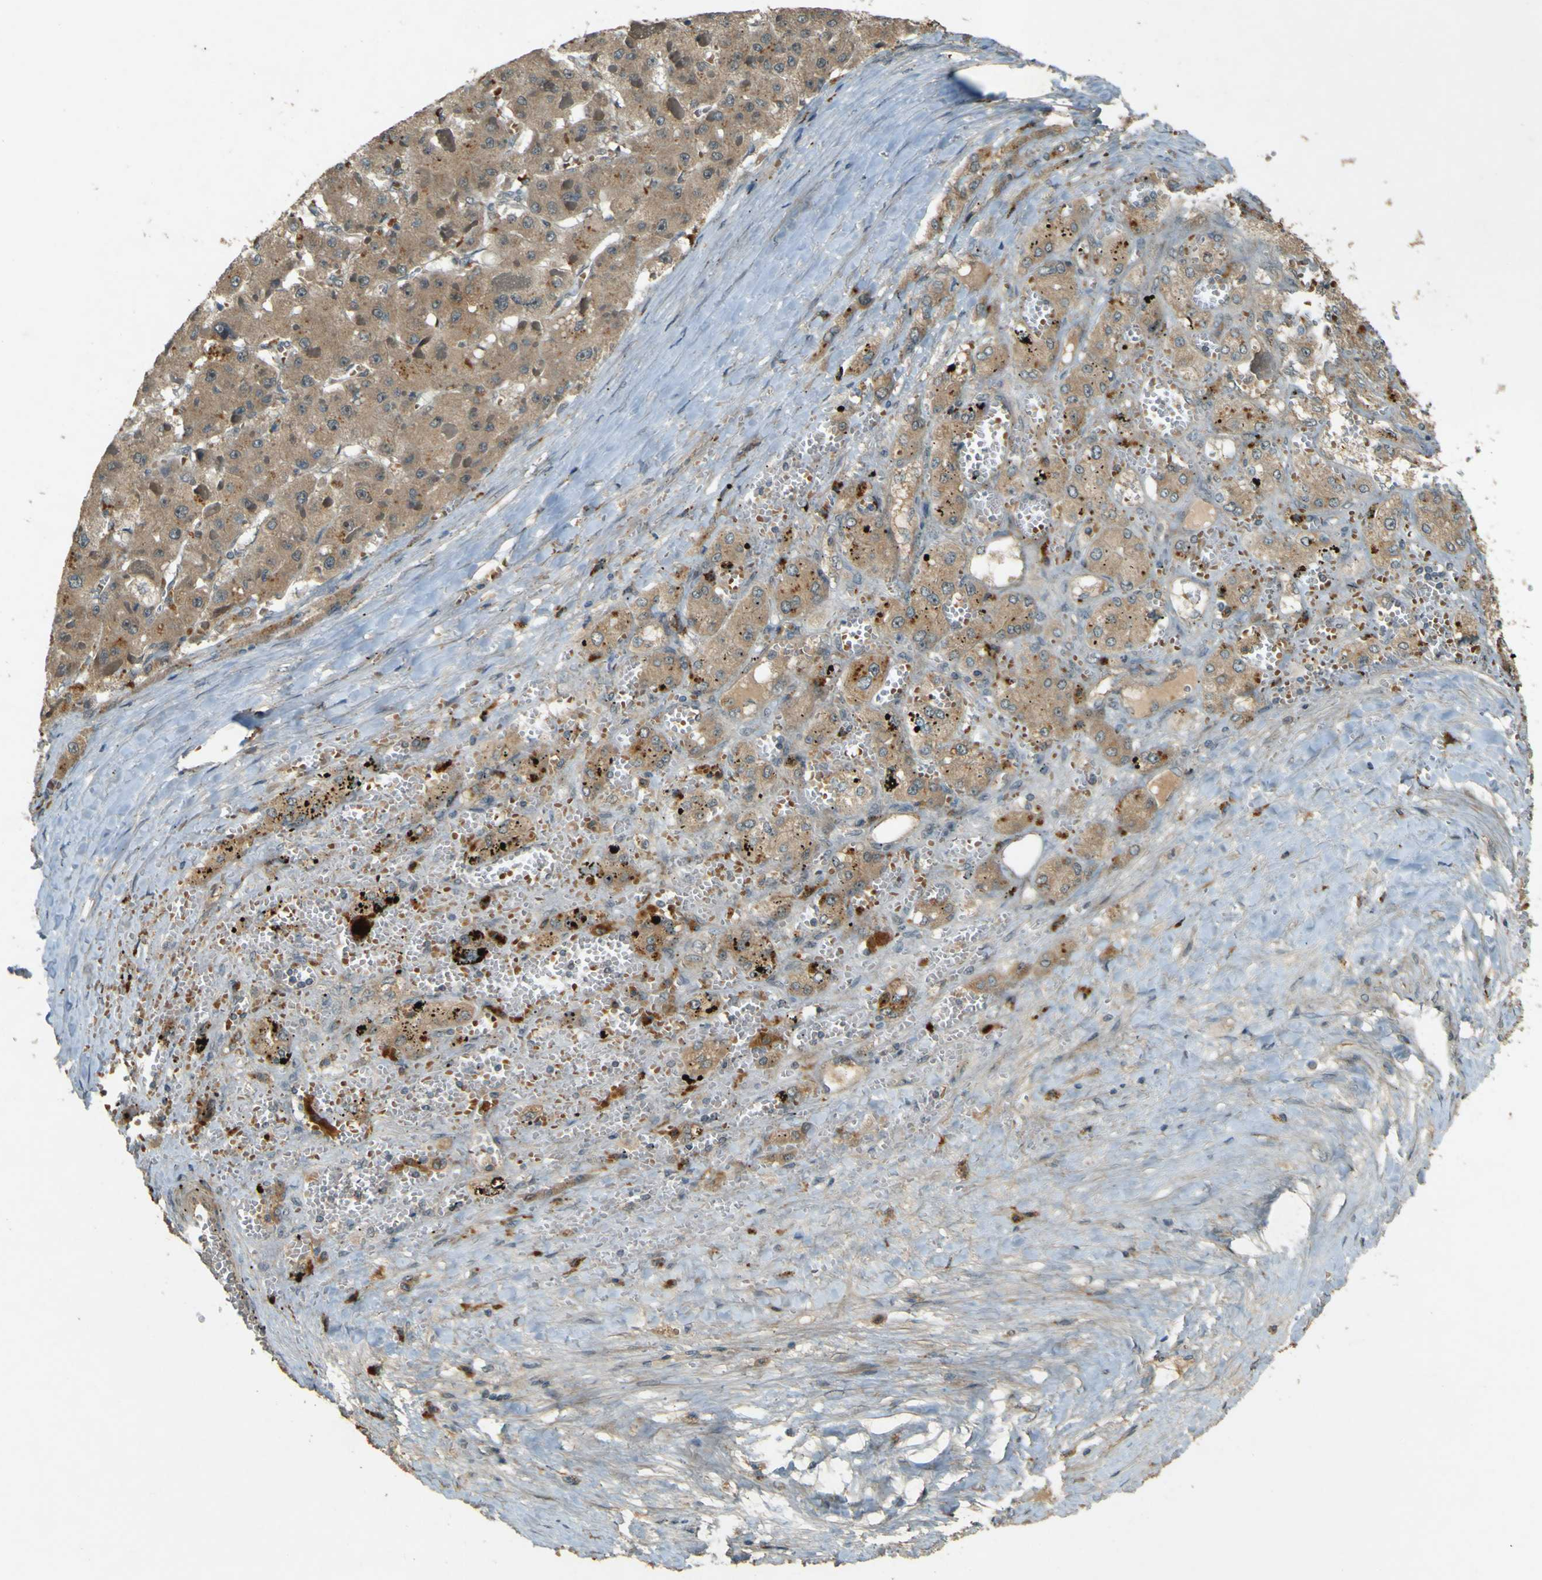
{"staining": {"intensity": "moderate", "quantity": ">75%", "location": "cytoplasmic/membranous"}, "tissue": "liver cancer", "cell_type": "Tumor cells", "image_type": "cancer", "snomed": [{"axis": "morphology", "description": "Carcinoma, Hepatocellular, NOS"}, {"axis": "topography", "description": "Liver"}], "caption": "Human liver hepatocellular carcinoma stained for a protein (brown) reveals moderate cytoplasmic/membranous positive staining in approximately >75% of tumor cells.", "gene": "MPDZ", "patient": {"sex": "female", "age": 73}}